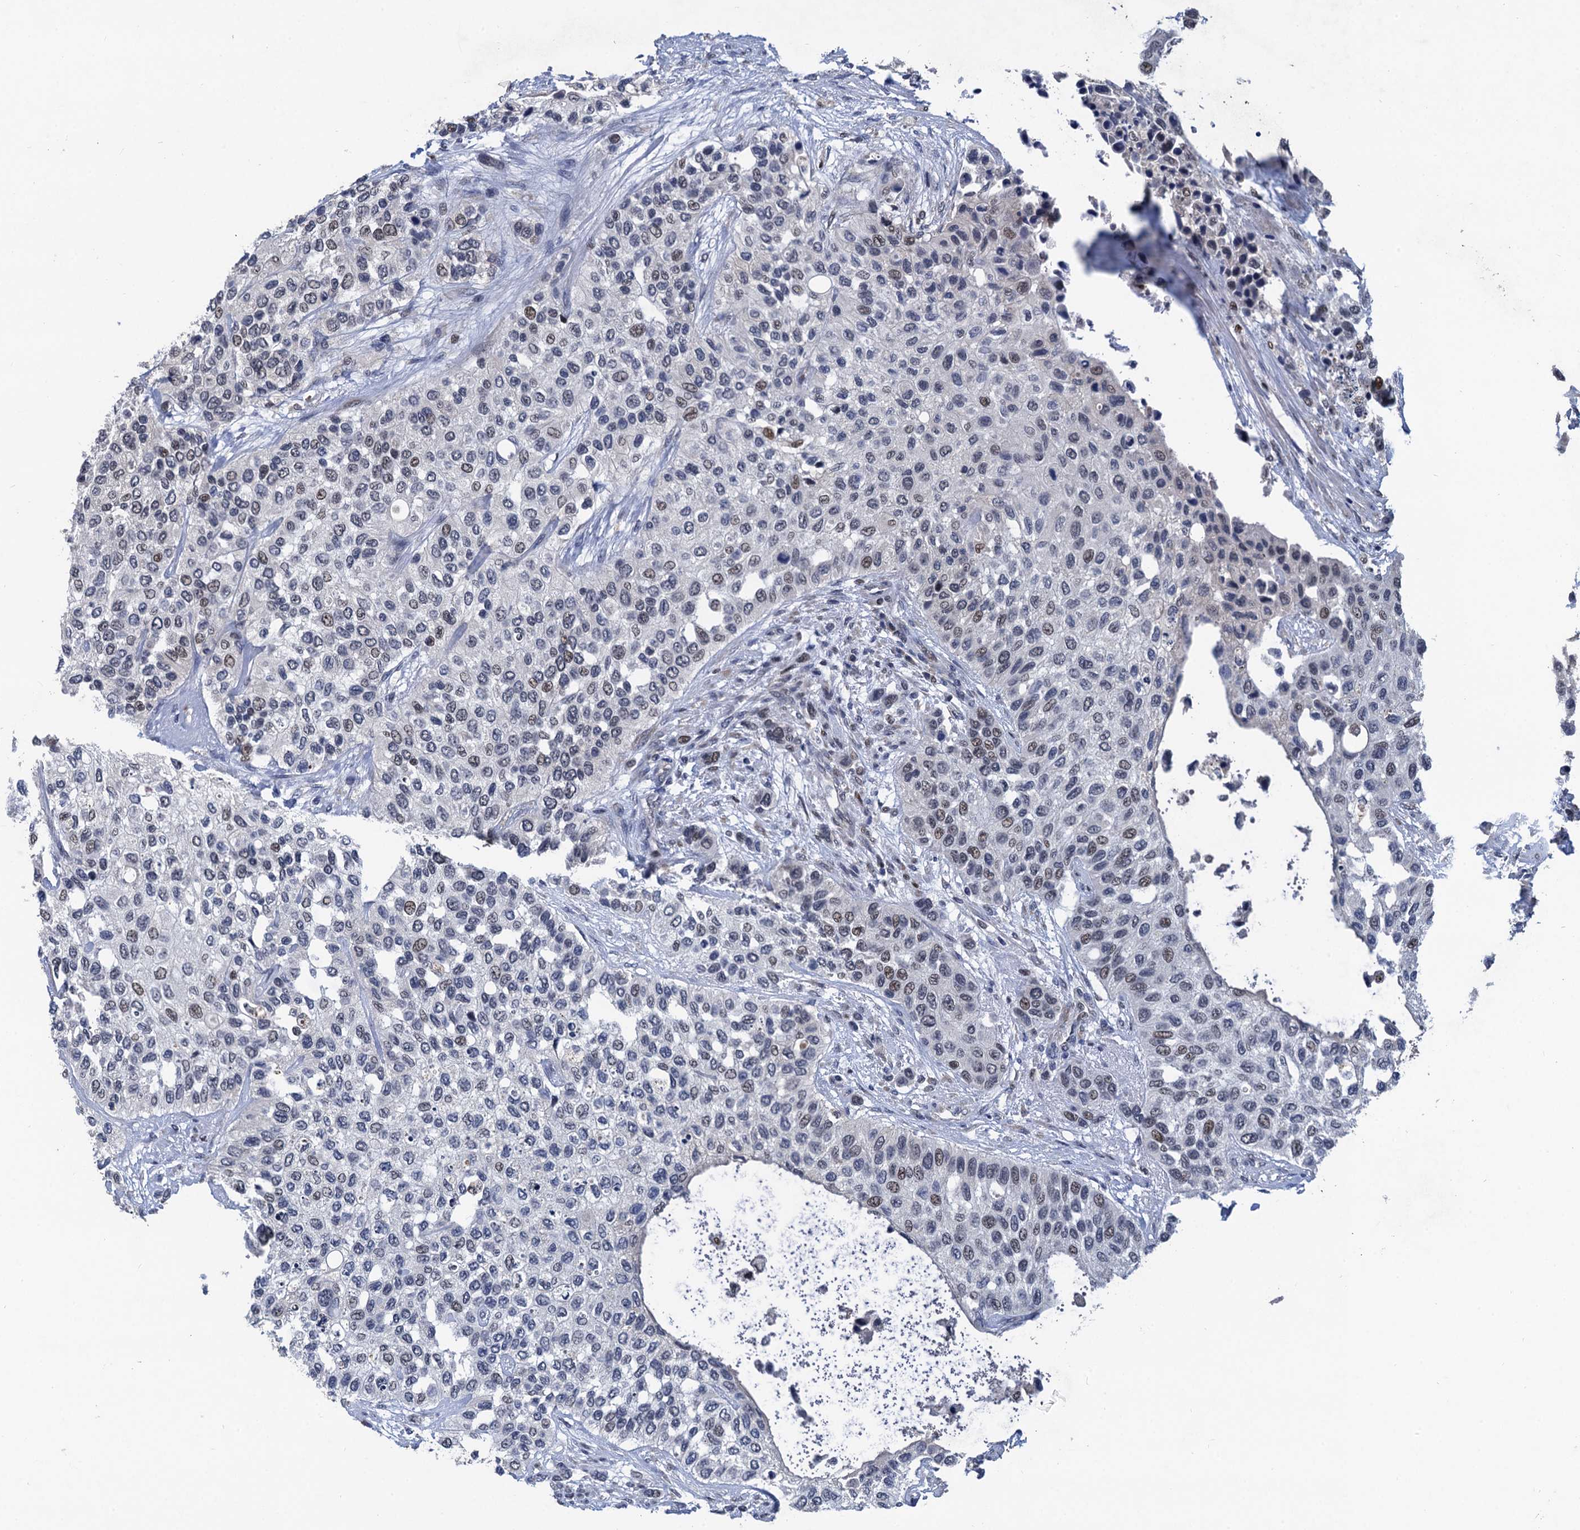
{"staining": {"intensity": "moderate", "quantity": "<25%", "location": "nuclear"}, "tissue": "urothelial cancer", "cell_type": "Tumor cells", "image_type": "cancer", "snomed": [{"axis": "morphology", "description": "Normal tissue, NOS"}, {"axis": "morphology", "description": "Urothelial carcinoma, High grade"}, {"axis": "topography", "description": "Vascular tissue"}, {"axis": "topography", "description": "Urinary bladder"}], "caption": "Urothelial carcinoma (high-grade) stained with a brown dye reveals moderate nuclear positive staining in about <25% of tumor cells.", "gene": "TSEN34", "patient": {"sex": "female", "age": 56}}